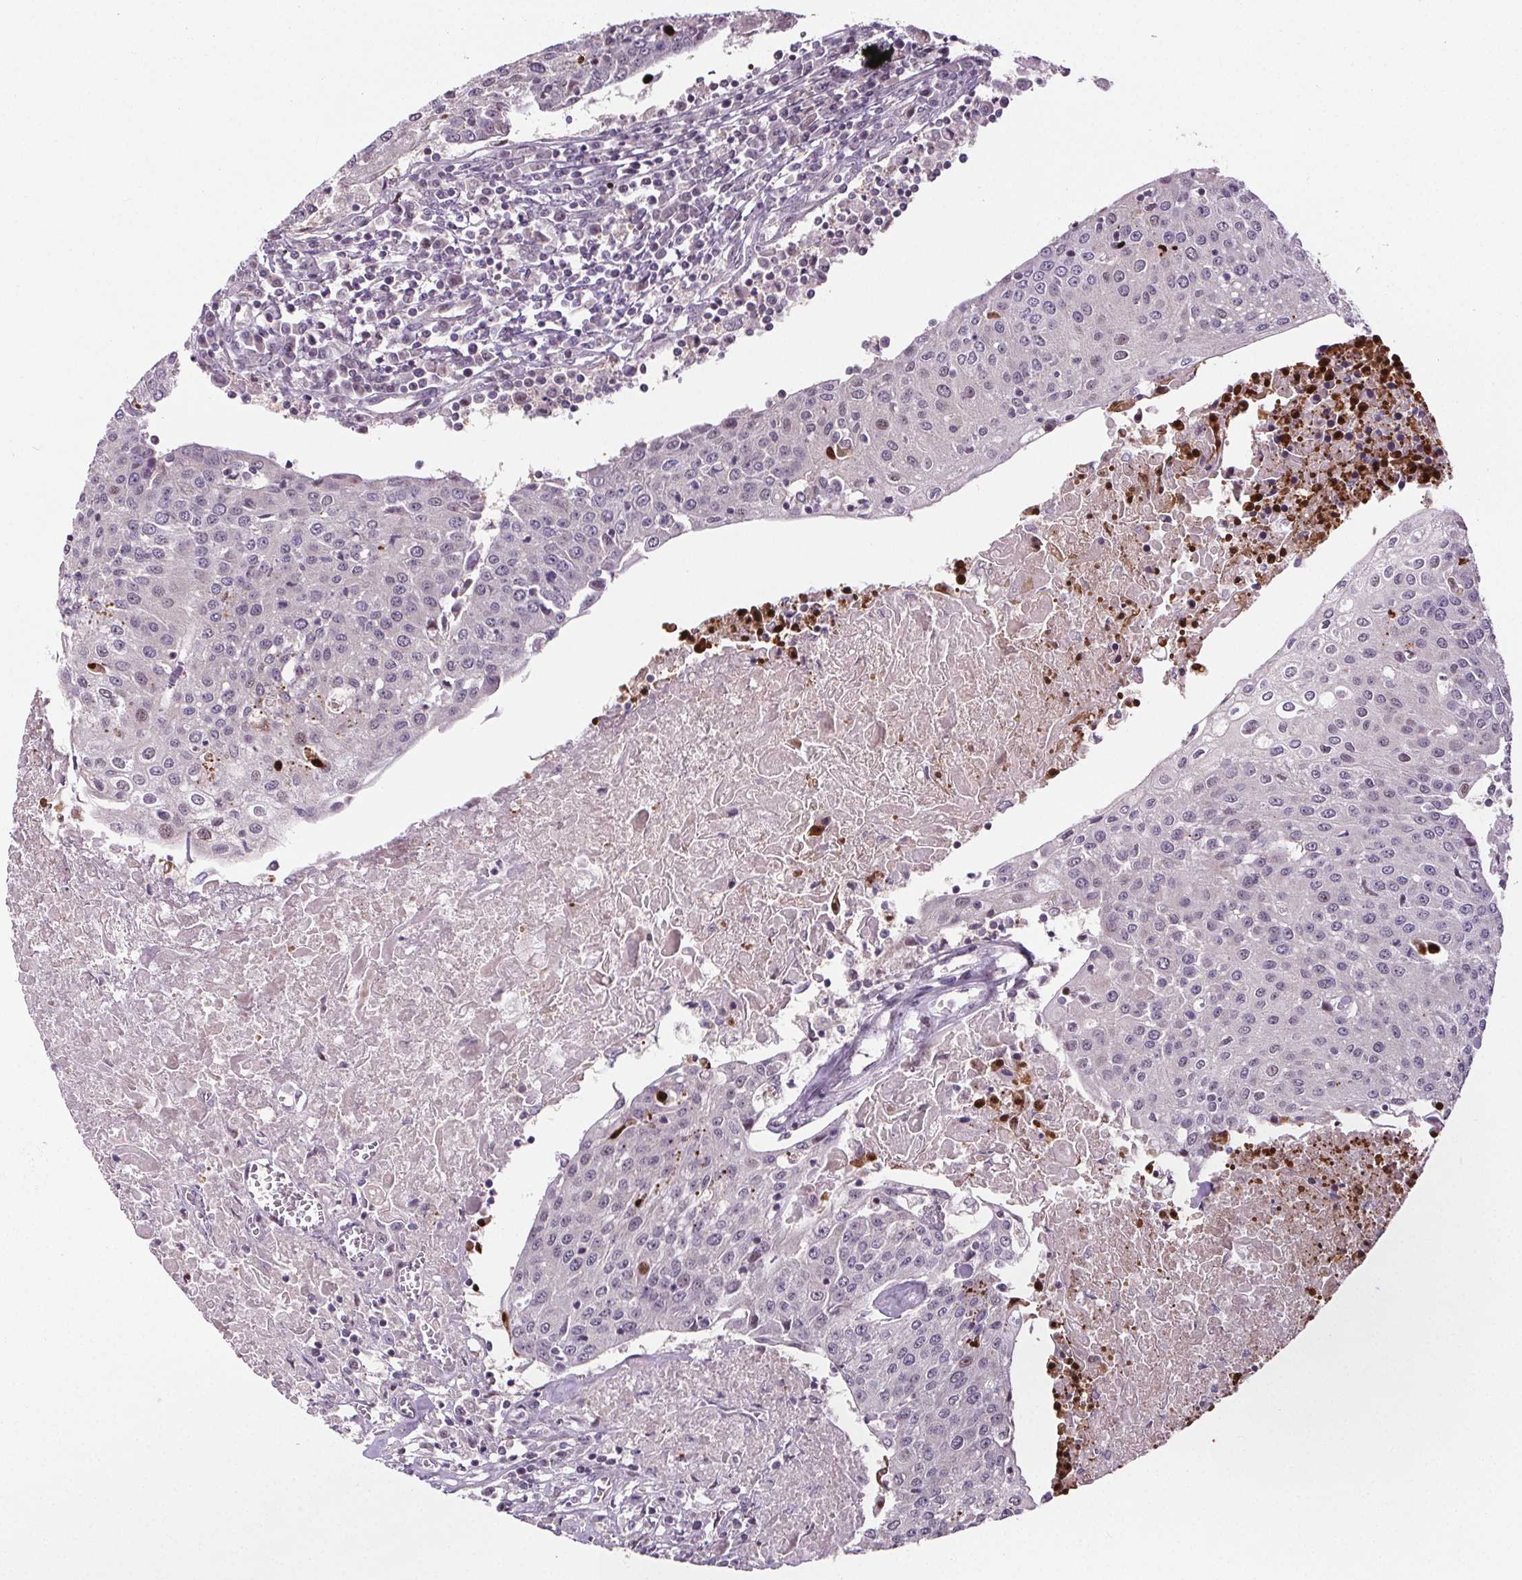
{"staining": {"intensity": "negative", "quantity": "none", "location": "none"}, "tissue": "urothelial cancer", "cell_type": "Tumor cells", "image_type": "cancer", "snomed": [{"axis": "morphology", "description": "Urothelial carcinoma, High grade"}, {"axis": "topography", "description": "Urinary bladder"}], "caption": "Urothelial cancer was stained to show a protein in brown. There is no significant staining in tumor cells.", "gene": "SUCLA2", "patient": {"sex": "female", "age": 85}}